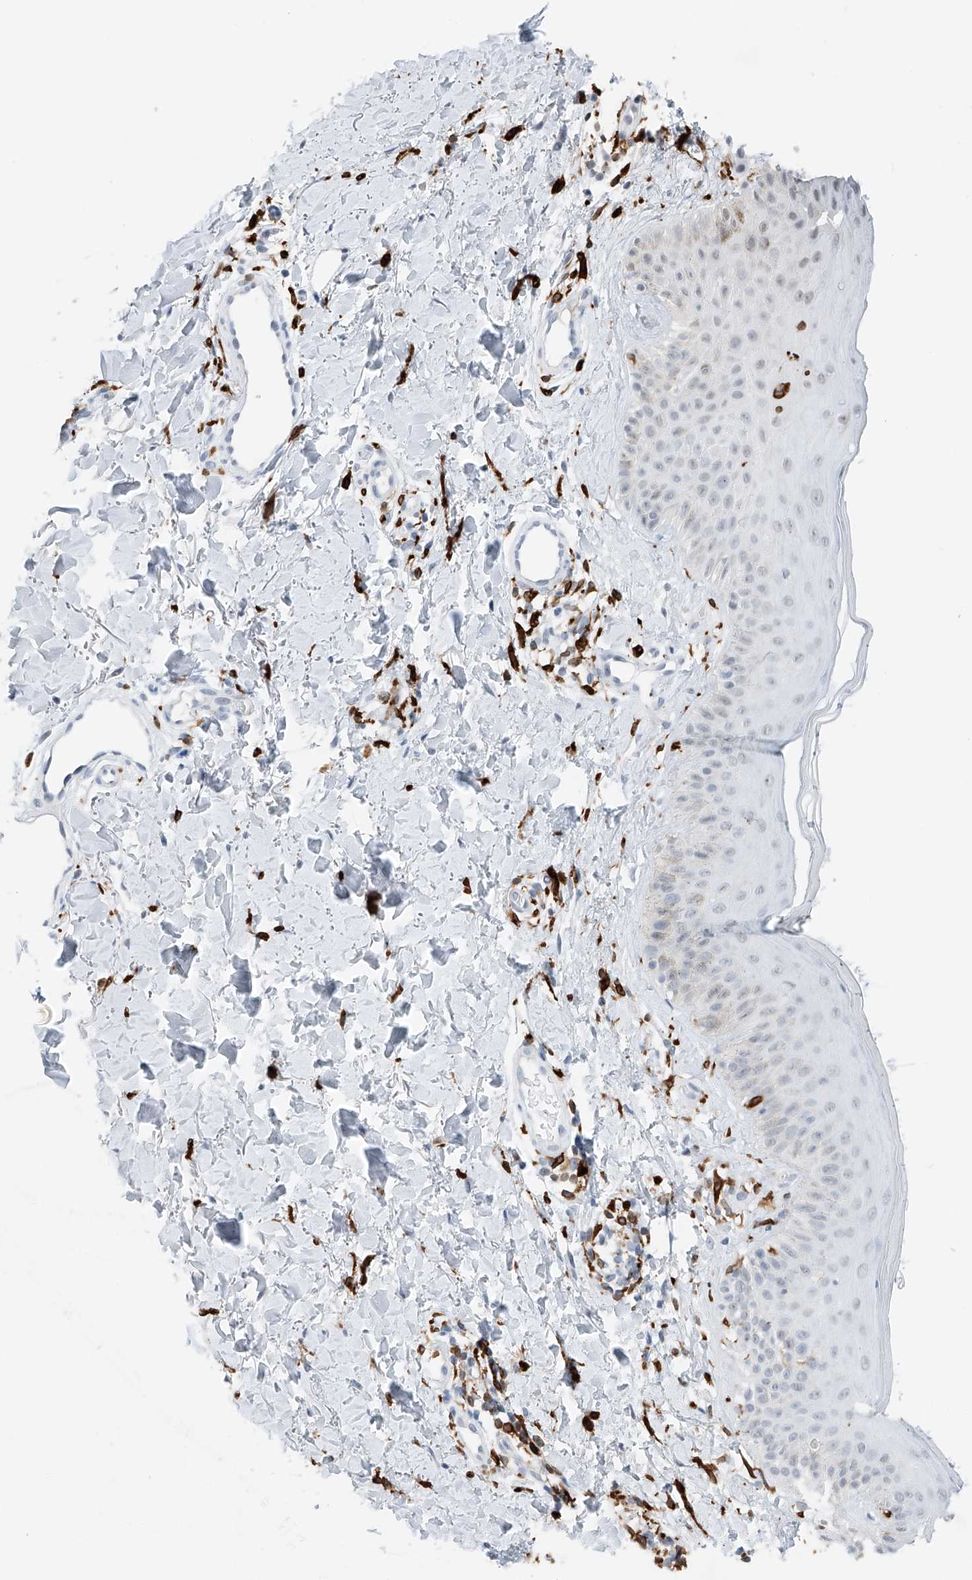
{"staining": {"intensity": "negative", "quantity": "none", "location": "none"}, "tissue": "skin", "cell_type": "Fibroblasts", "image_type": "normal", "snomed": [{"axis": "morphology", "description": "Normal tissue, NOS"}, {"axis": "topography", "description": "Skin"}], "caption": "The histopathology image displays no staining of fibroblasts in benign skin. Nuclei are stained in blue.", "gene": "TBXAS1", "patient": {"sex": "male", "age": 52}}